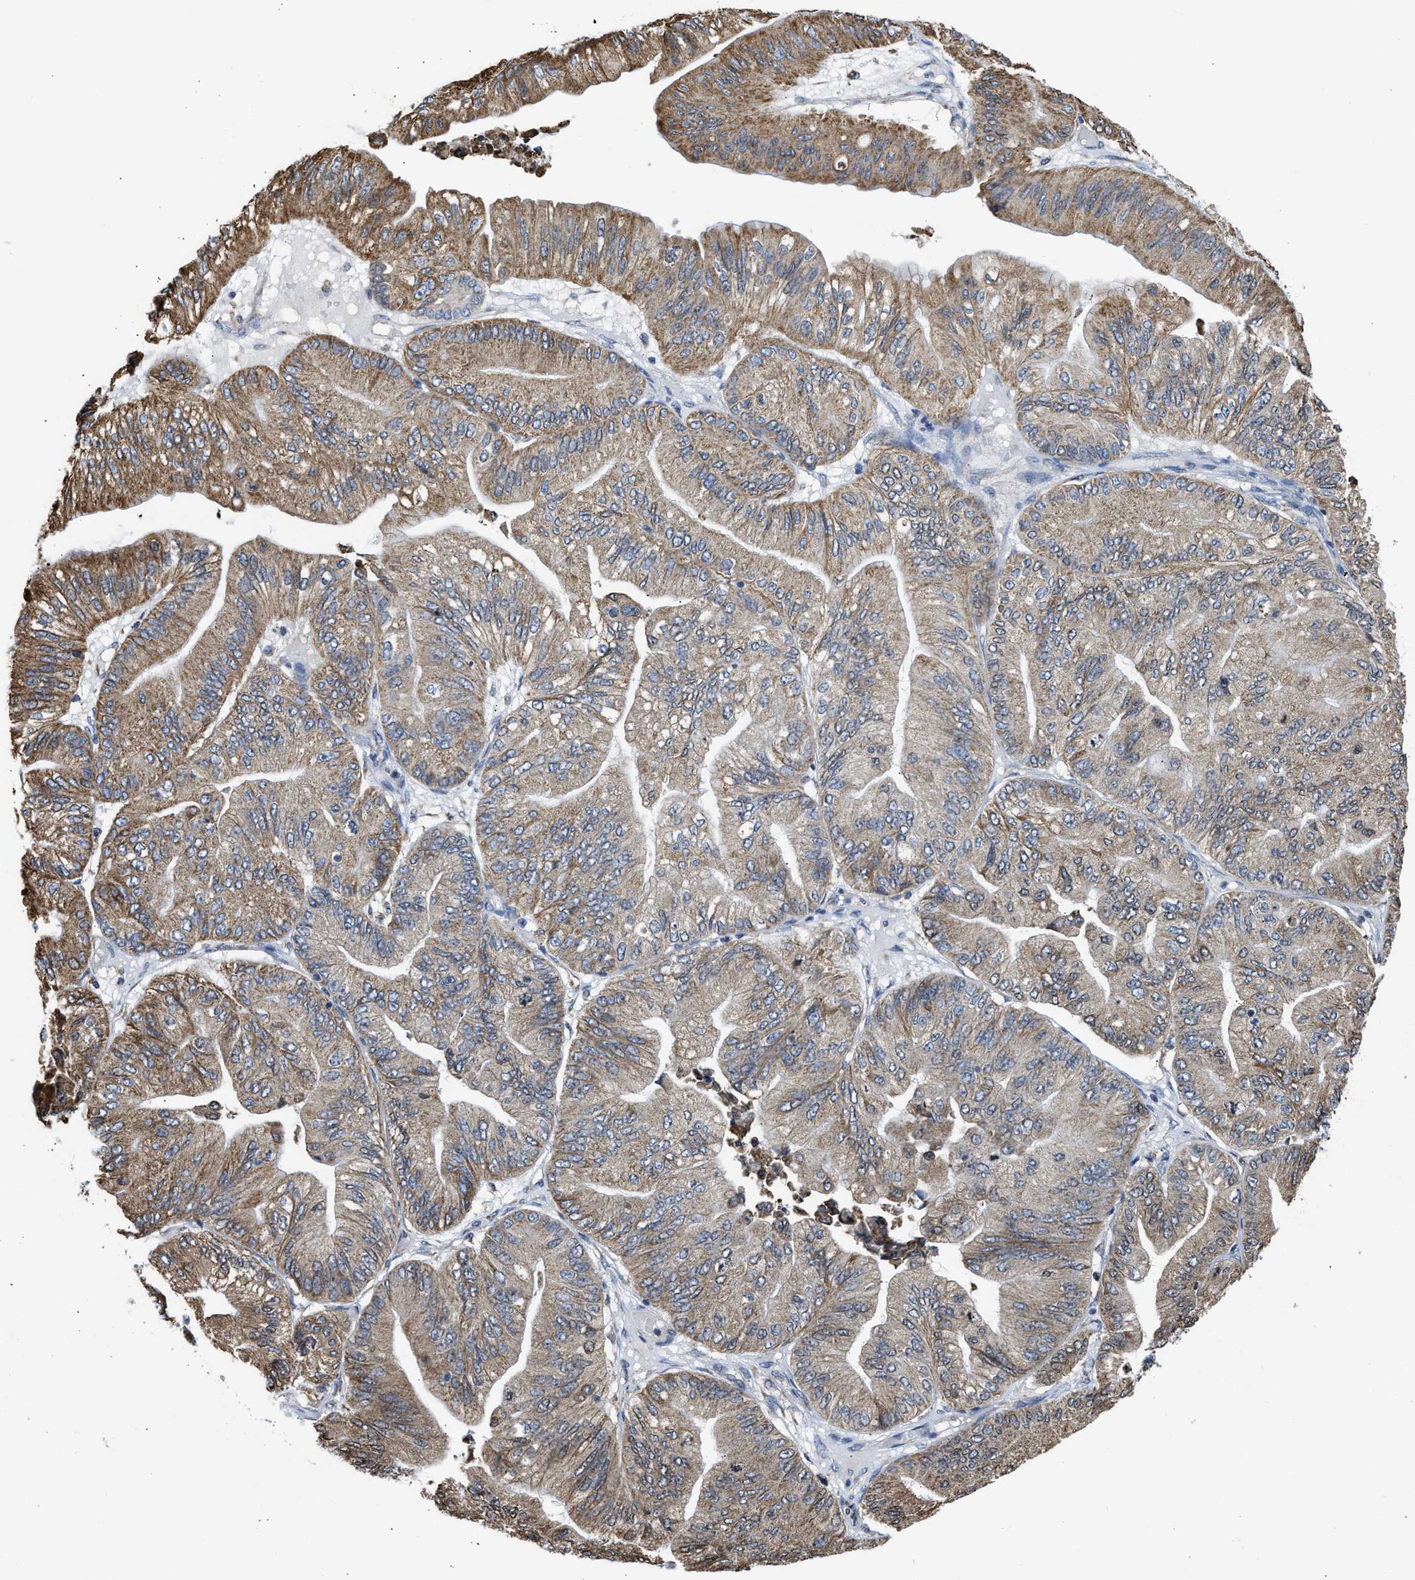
{"staining": {"intensity": "moderate", "quantity": ">75%", "location": "cytoplasmic/membranous"}, "tissue": "ovarian cancer", "cell_type": "Tumor cells", "image_type": "cancer", "snomed": [{"axis": "morphology", "description": "Cystadenocarcinoma, mucinous, NOS"}, {"axis": "topography", "description": "Ovary"}], "caption": "Protein staining of ovarian mucinous cystadenocarcinoma tissue displays moderate cytoplasmic/membranous expression in approximately >75% of tumor cells. (Stains: DAB (3,3'-diaminobenzidine) in brown, nuclei in blue, Microscopy: brightfield microscopy at high magnification).", "gene": "CYCS", "patient": {"sex": "female", "age": 61}}